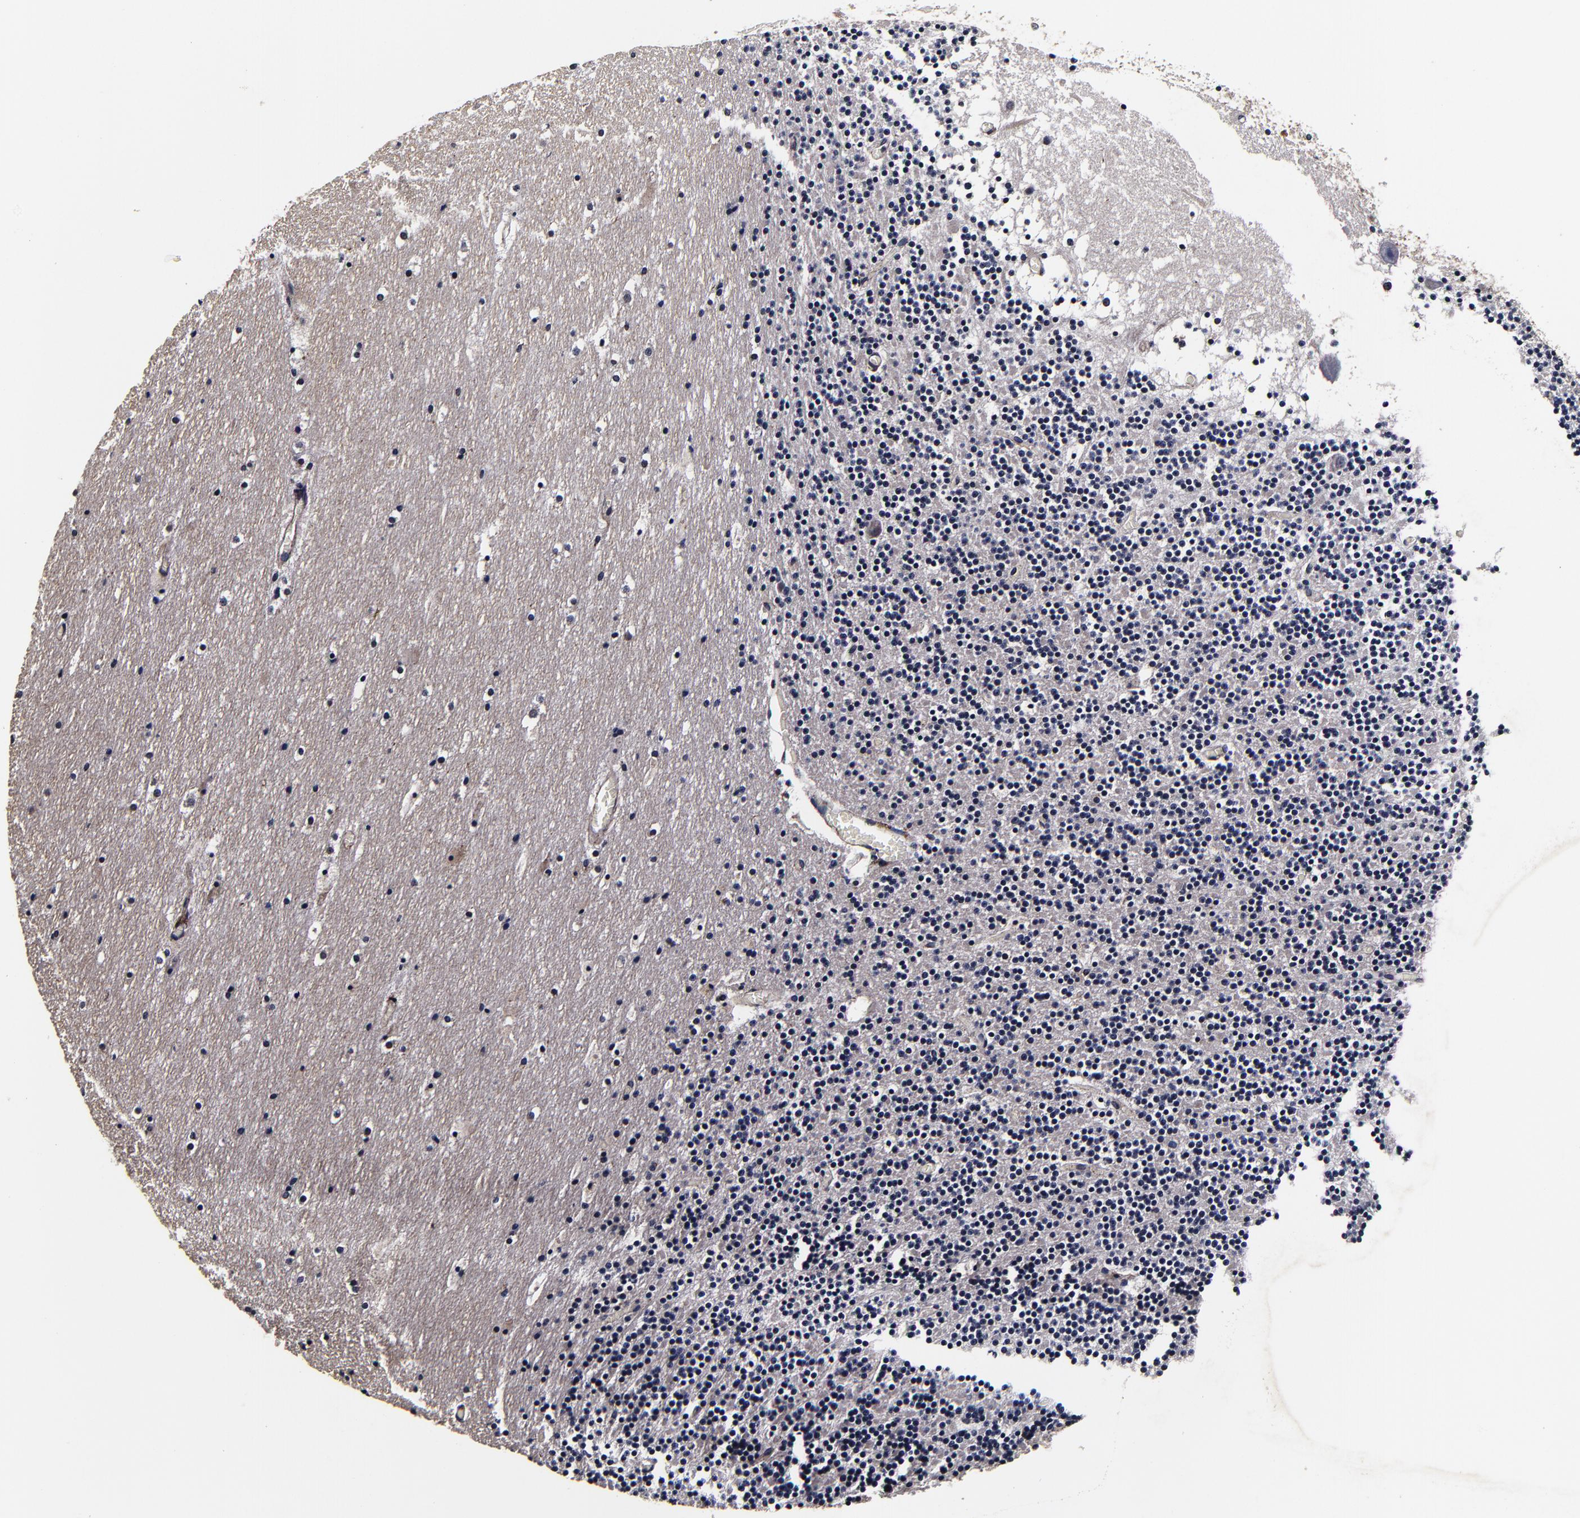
{"staining": {"intensity": "negative", "quantity": "none", "location": "none"}, "tissue": "cerebellum", "cell_type": "Cells in granular layer", "image_type": "normal", "snomed": [{"axis": "morphology", "description": "Normal tissue, NOS"}, {"axis": "topography", "description": "Cerebellum"}], "caption": "Immunohistochemistry (IHC) of normal cerebellum shows no positivity in cells in granular layer. The staining is performed using DAB (3,3'-diaminobenzidine) brown chromogen with nuclei counter-stained in using hematoxylin.", "gene": "MMP15", "patient": {"sex": "male", "age": 45}}